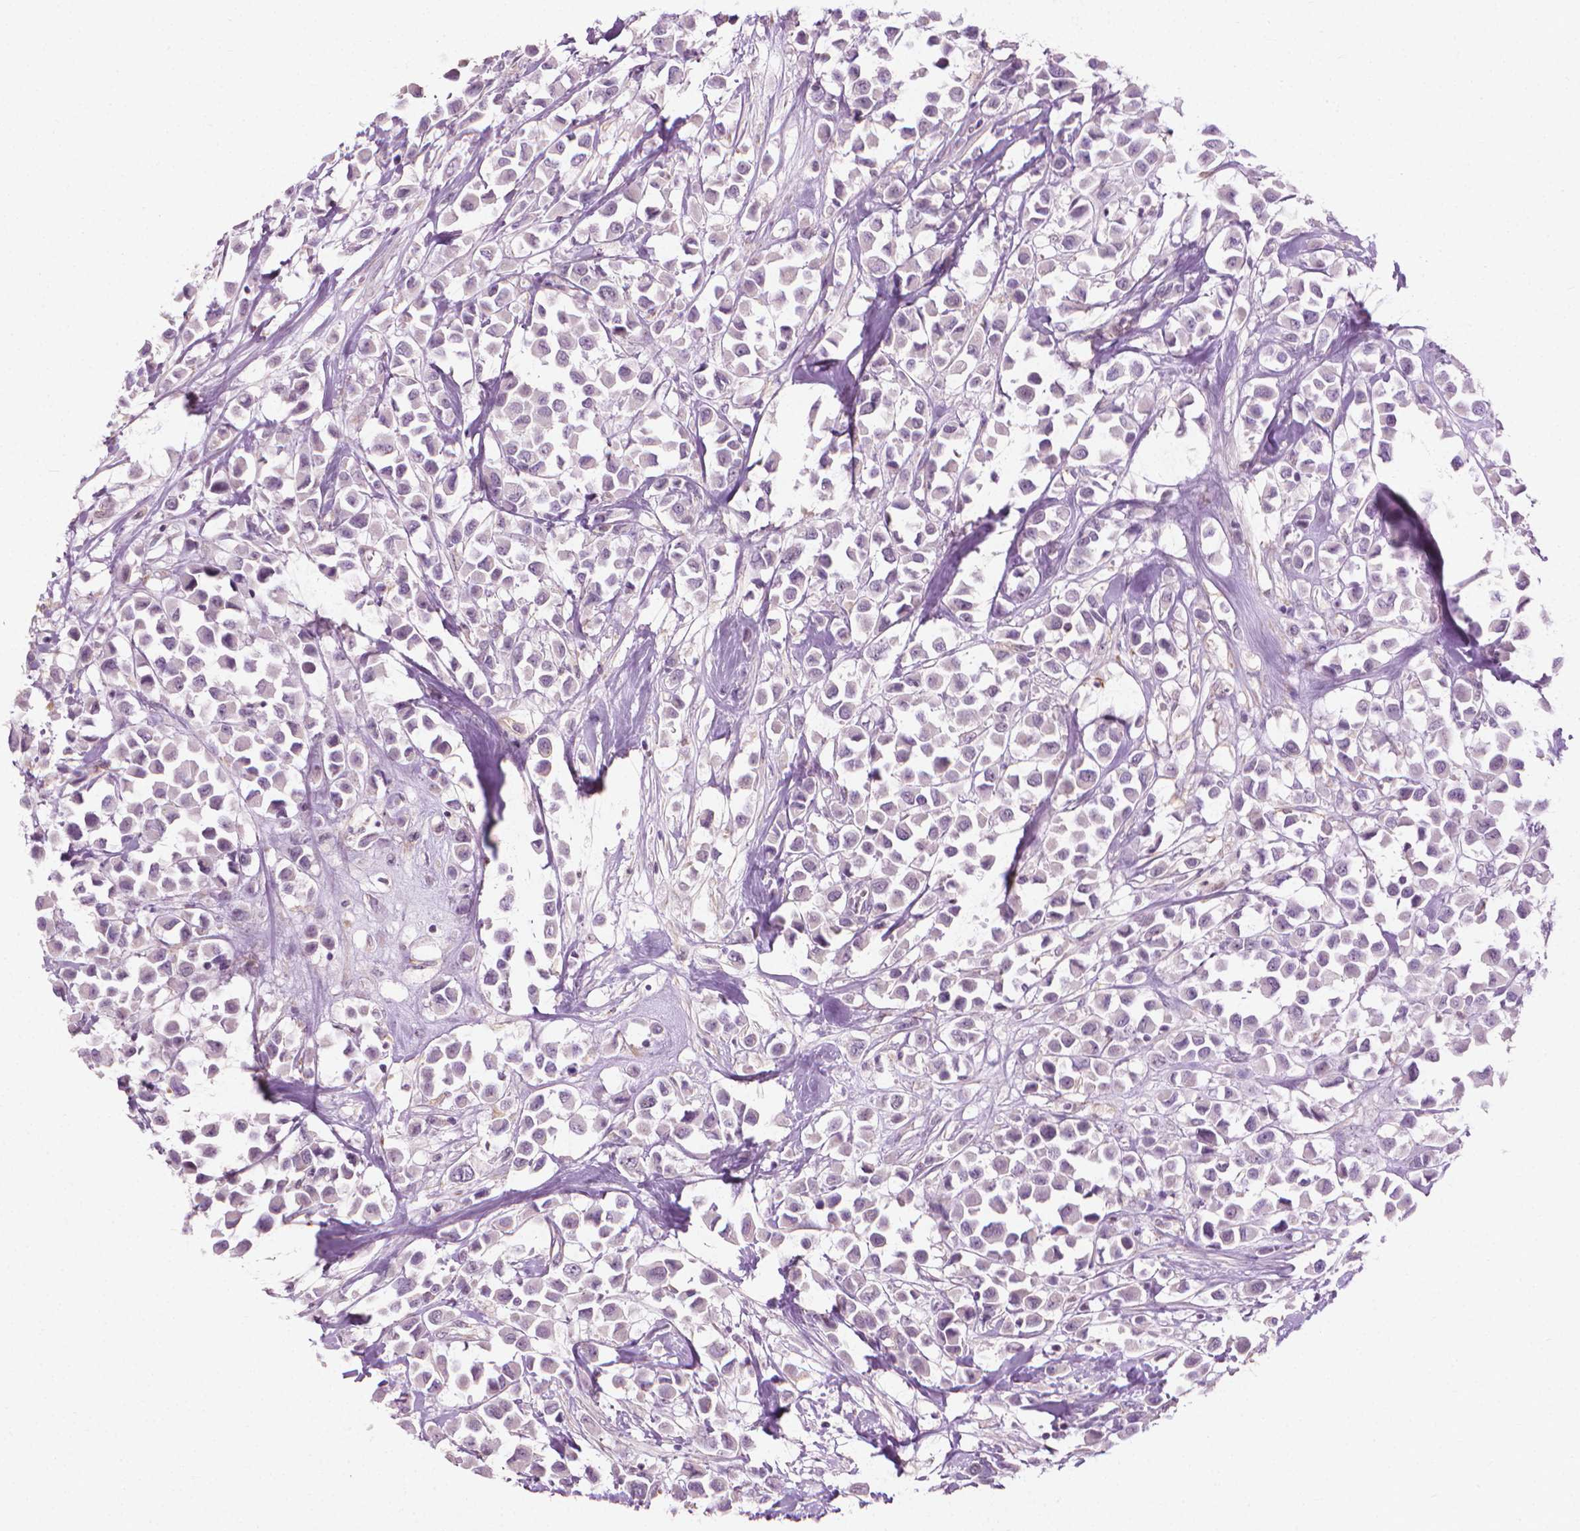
{"staining": {"intensity": "negative", "quantity": "none", "location": "none"}, "tissue": "breast cancer", "cell_type": "Tumor cells", "image_type": "cancer", "snomed": [{"axis": "morphology", "description": "Duct carcinoma"}, {"axis": "topography", "description": "Breast"}], "caption": "DAB (3,3'-diaminobenzidine) immunohistochemical staining of breast cancer displays no significant expression in tumor cells.", "gene": "KRT73", "patient": {"sex": "female", "age": 61}}